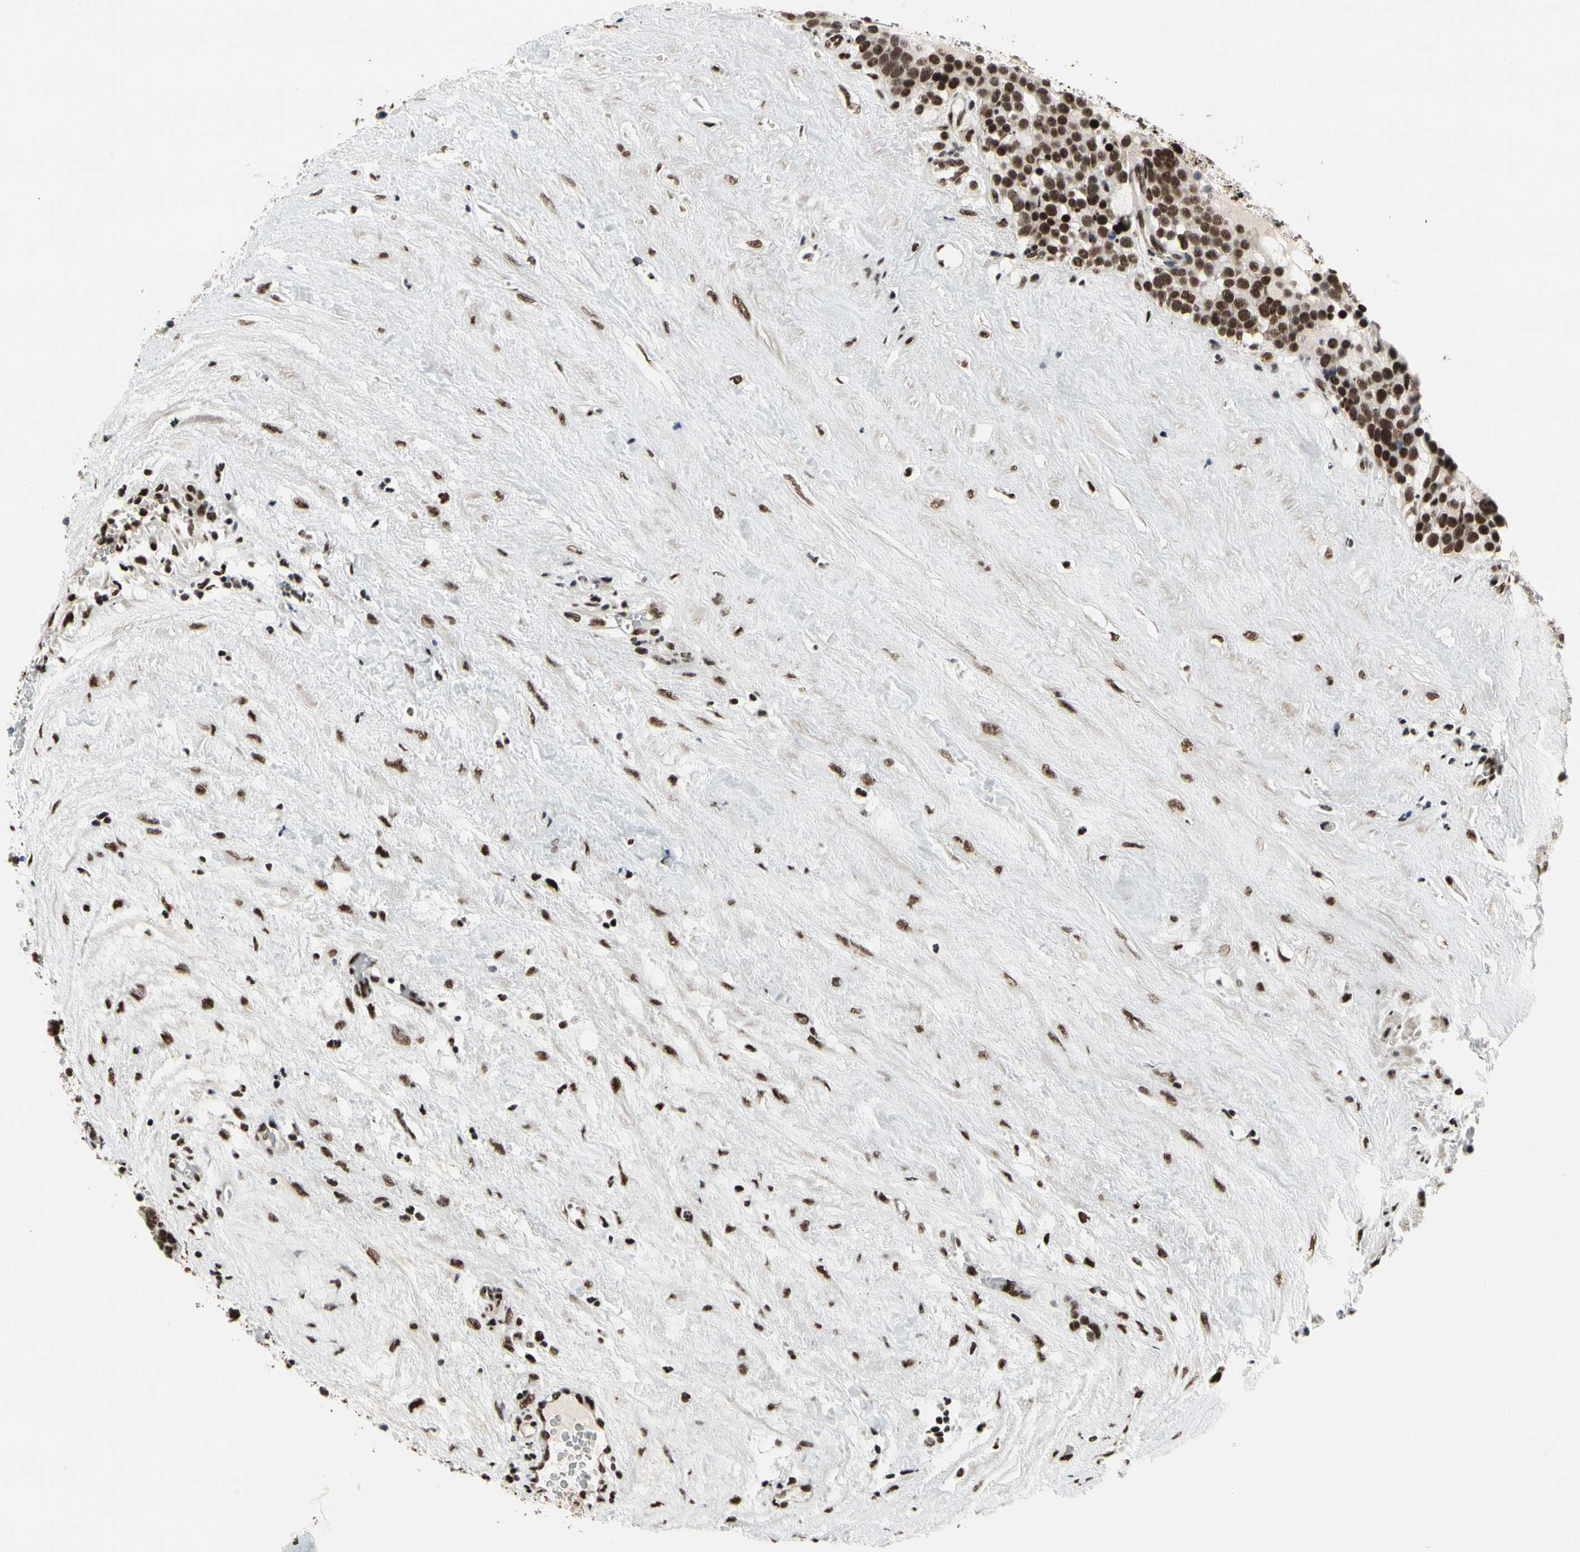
{"staining": {"intensity": "strong", "quantity": ">75%", "location": "nuclear"}, "tissue": "testis cancer", "cell_type": "Tumor cells", "image_type": "cancer", "snomed": [{"axis": "morphology", "description": "Seminoma, NOS"}, {"axis": "topography", "description": "Testis"}], "caption": "A brown stain highlights strong nuclear positivity of a protein in testis cancer tumor cells.", "gene": "SRSF11", "patient": {"sex": "male", "age": 71}}